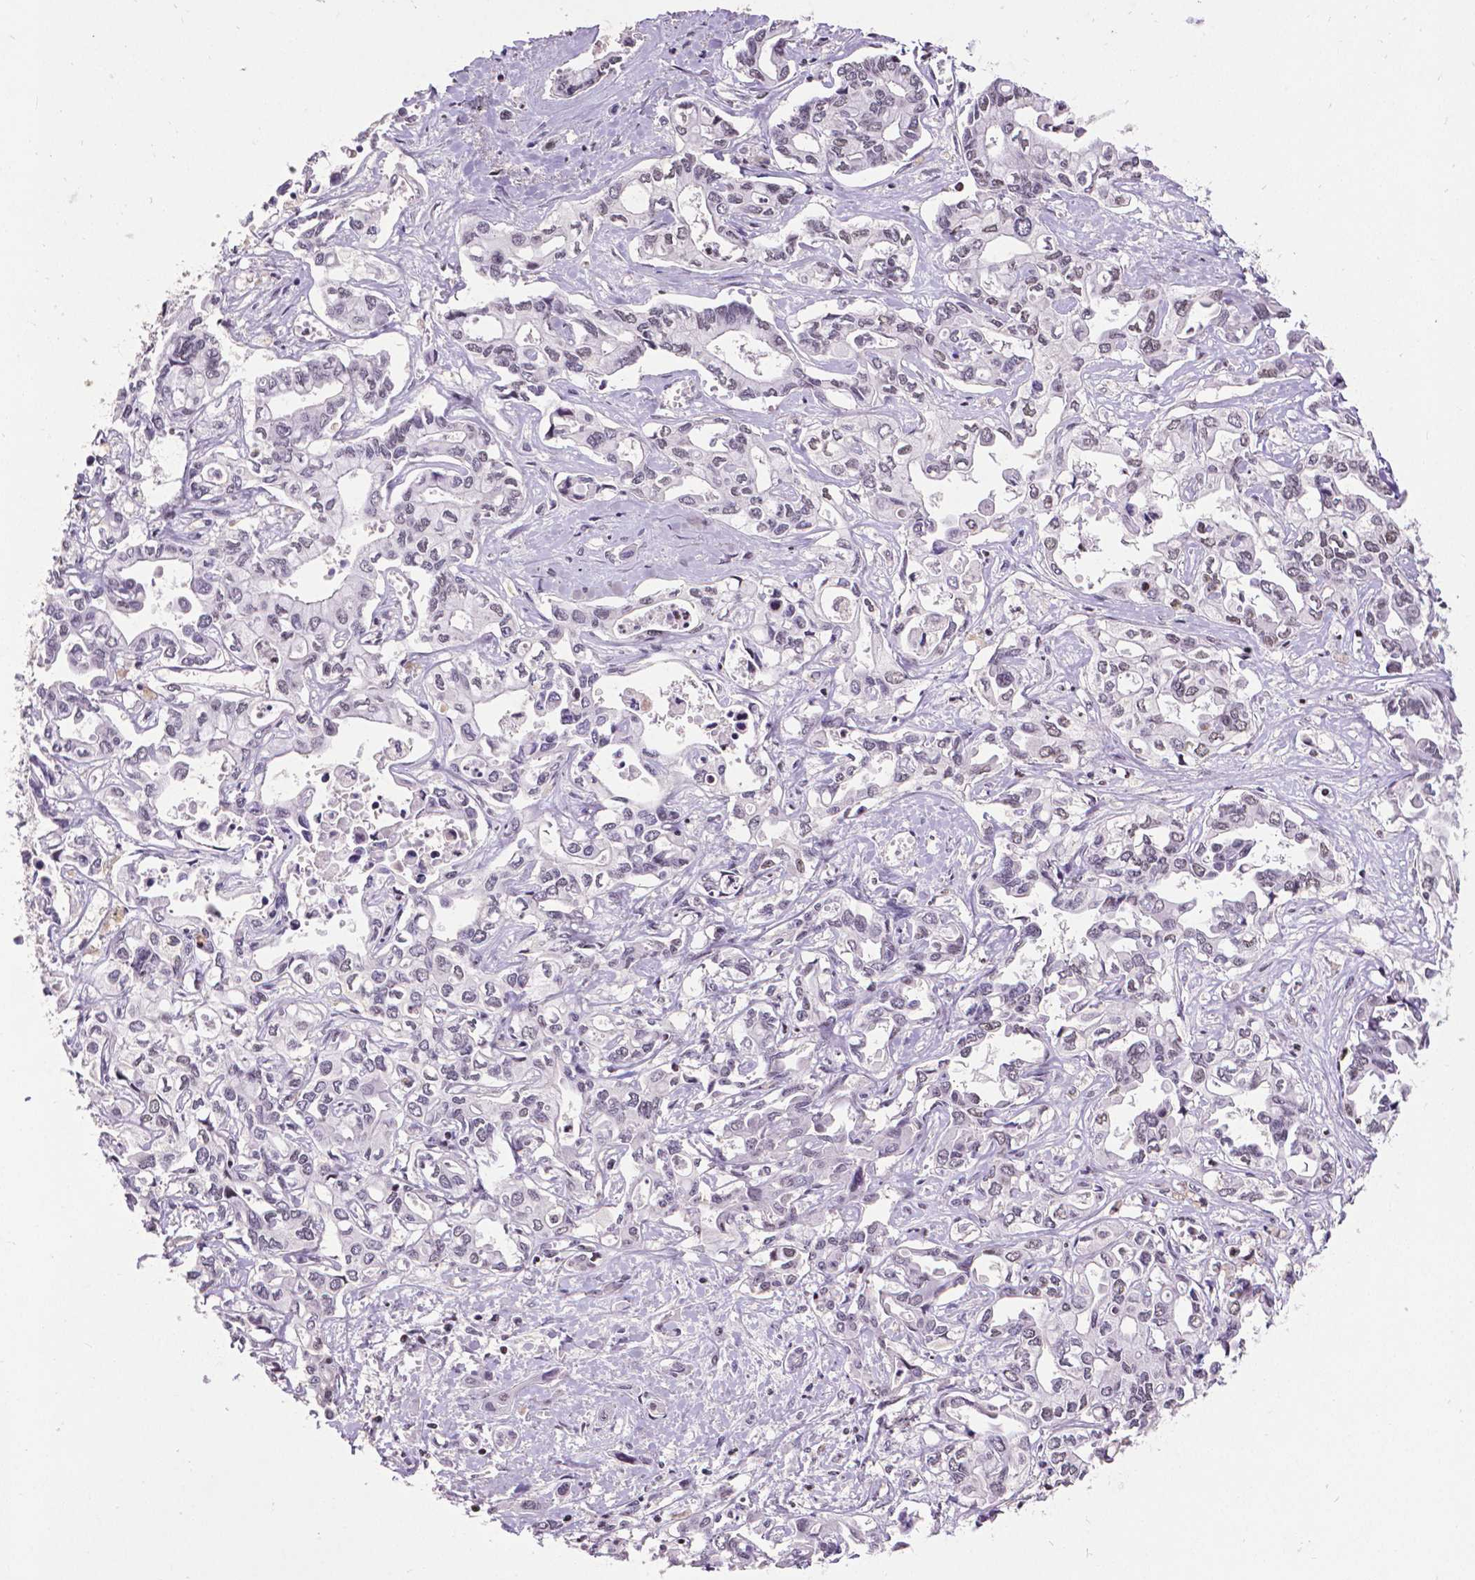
{"staining": {"intensity": "negative", "quantity": "none", "location": "none"}, "tissue": "liver cancer", "cell_type": "Tumor cells", "image_type": "cancer", "snomed": [{"axis": "morphology", "description": "Cholangiocarcinoma"}, {"axis": "topography", "description": "Liver"}], "caption": "This is an immunohistochemistry image of liver cancer (cholangiocarcinoma). There is no staining in tumor cells.", "gene": "CTCF", "patient": {"sex": "female", "age": 64}}